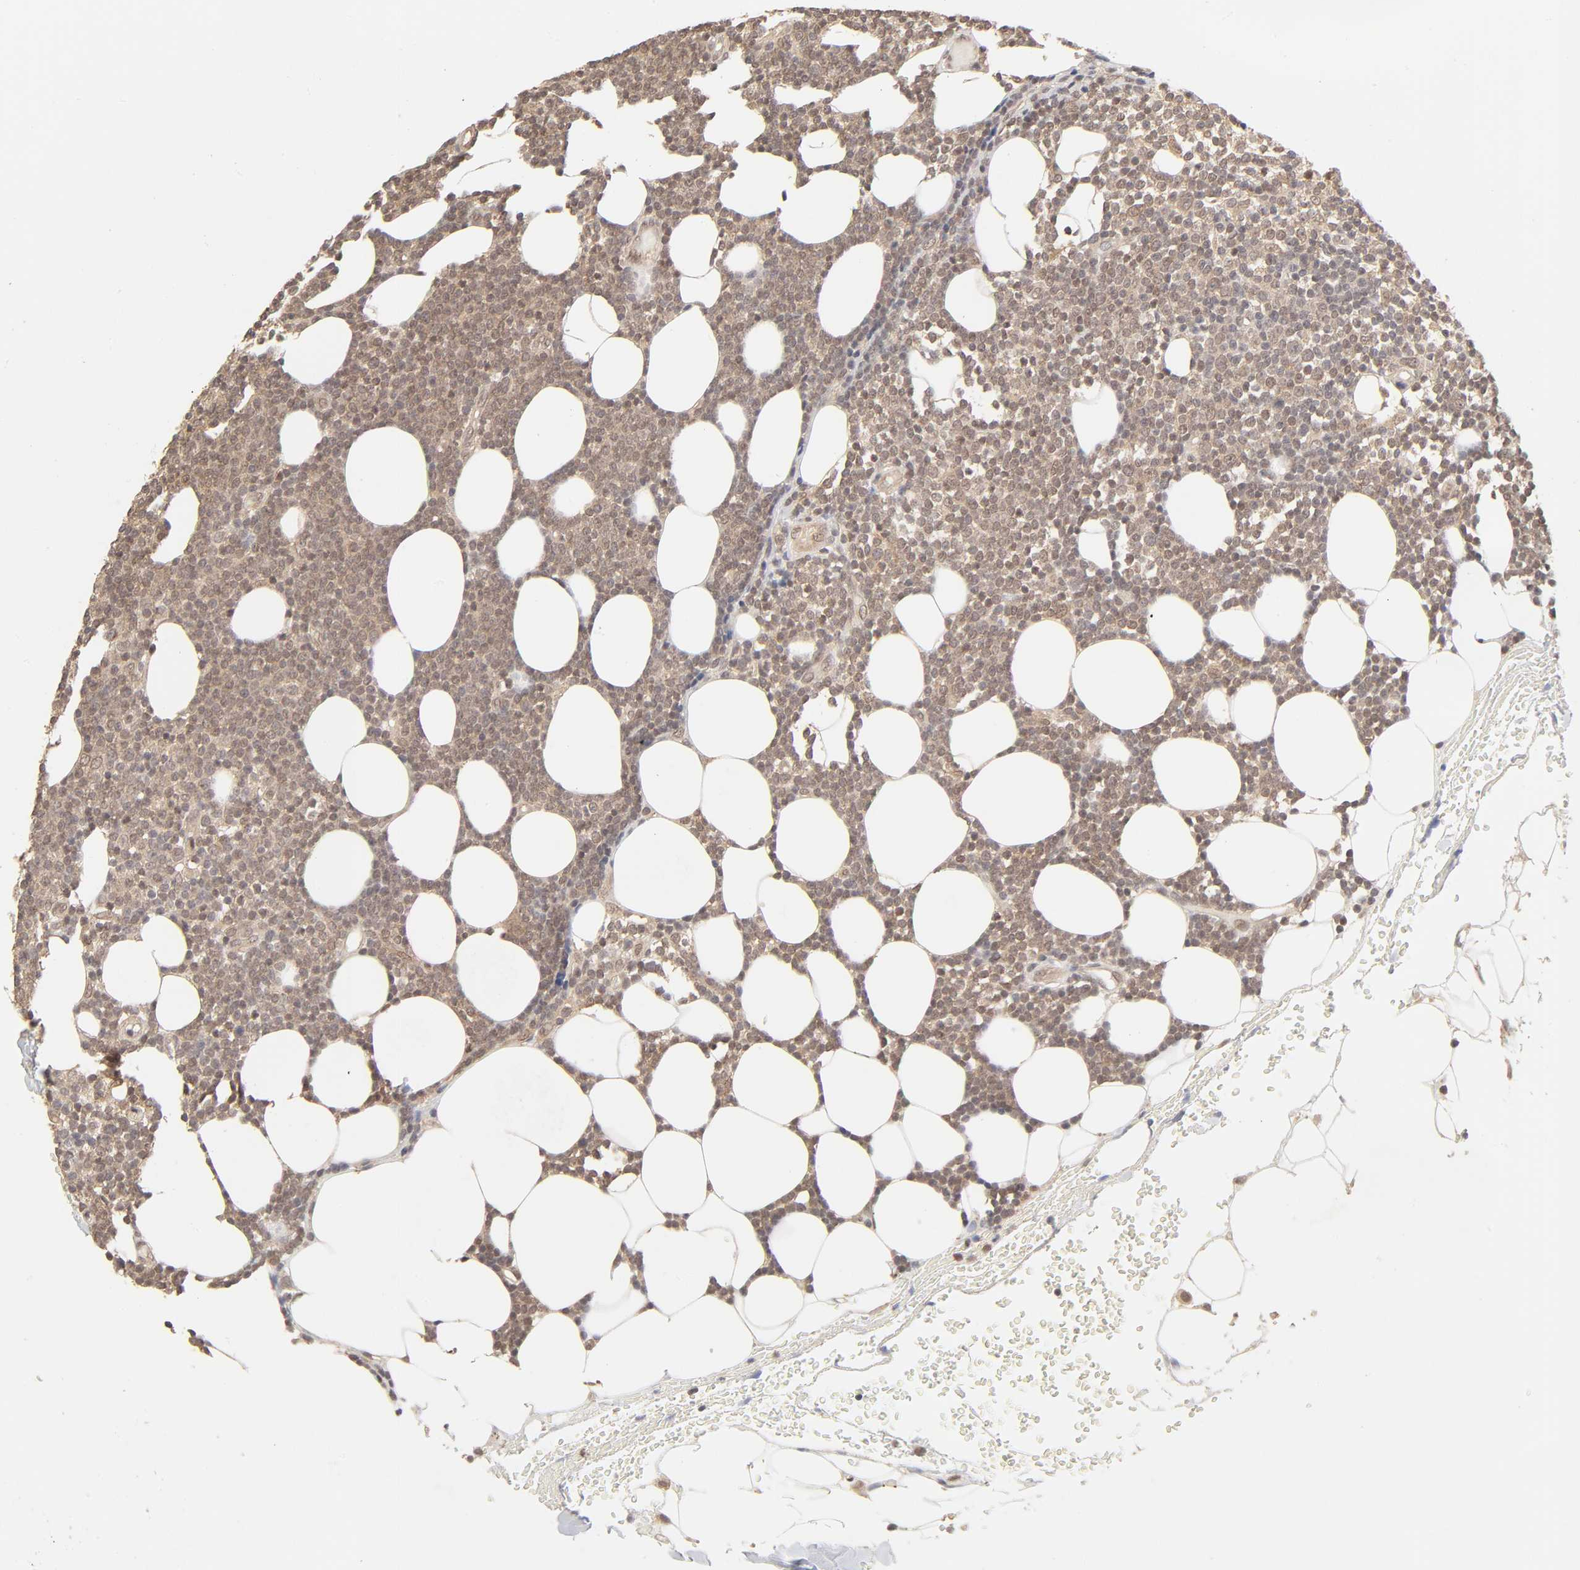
{"staining": {"intensity": "moderate", "quantity": ">75%", "location": "cytoplasmic/membranous"}, "tissue": "lymphoma", "cell_type": "Tumor cells", "image_type": "cancer", "snomed": [{"axis": "morphology", "description": "Malignant lymphoma, non-Hodgkin's type, Low grade"}, {"axis": "topography", "description": "Soft tissue"}], "caption": "DAB immunohistochemical staining of human low-grade malignant lymphoma, non-Hodgkin's type demonstrates moderate cytoplasmic/membranous protein expression in about >75% of tumor cells.", "gene": "MAPK1", "patient": {"sex": "male", "age": 92}}